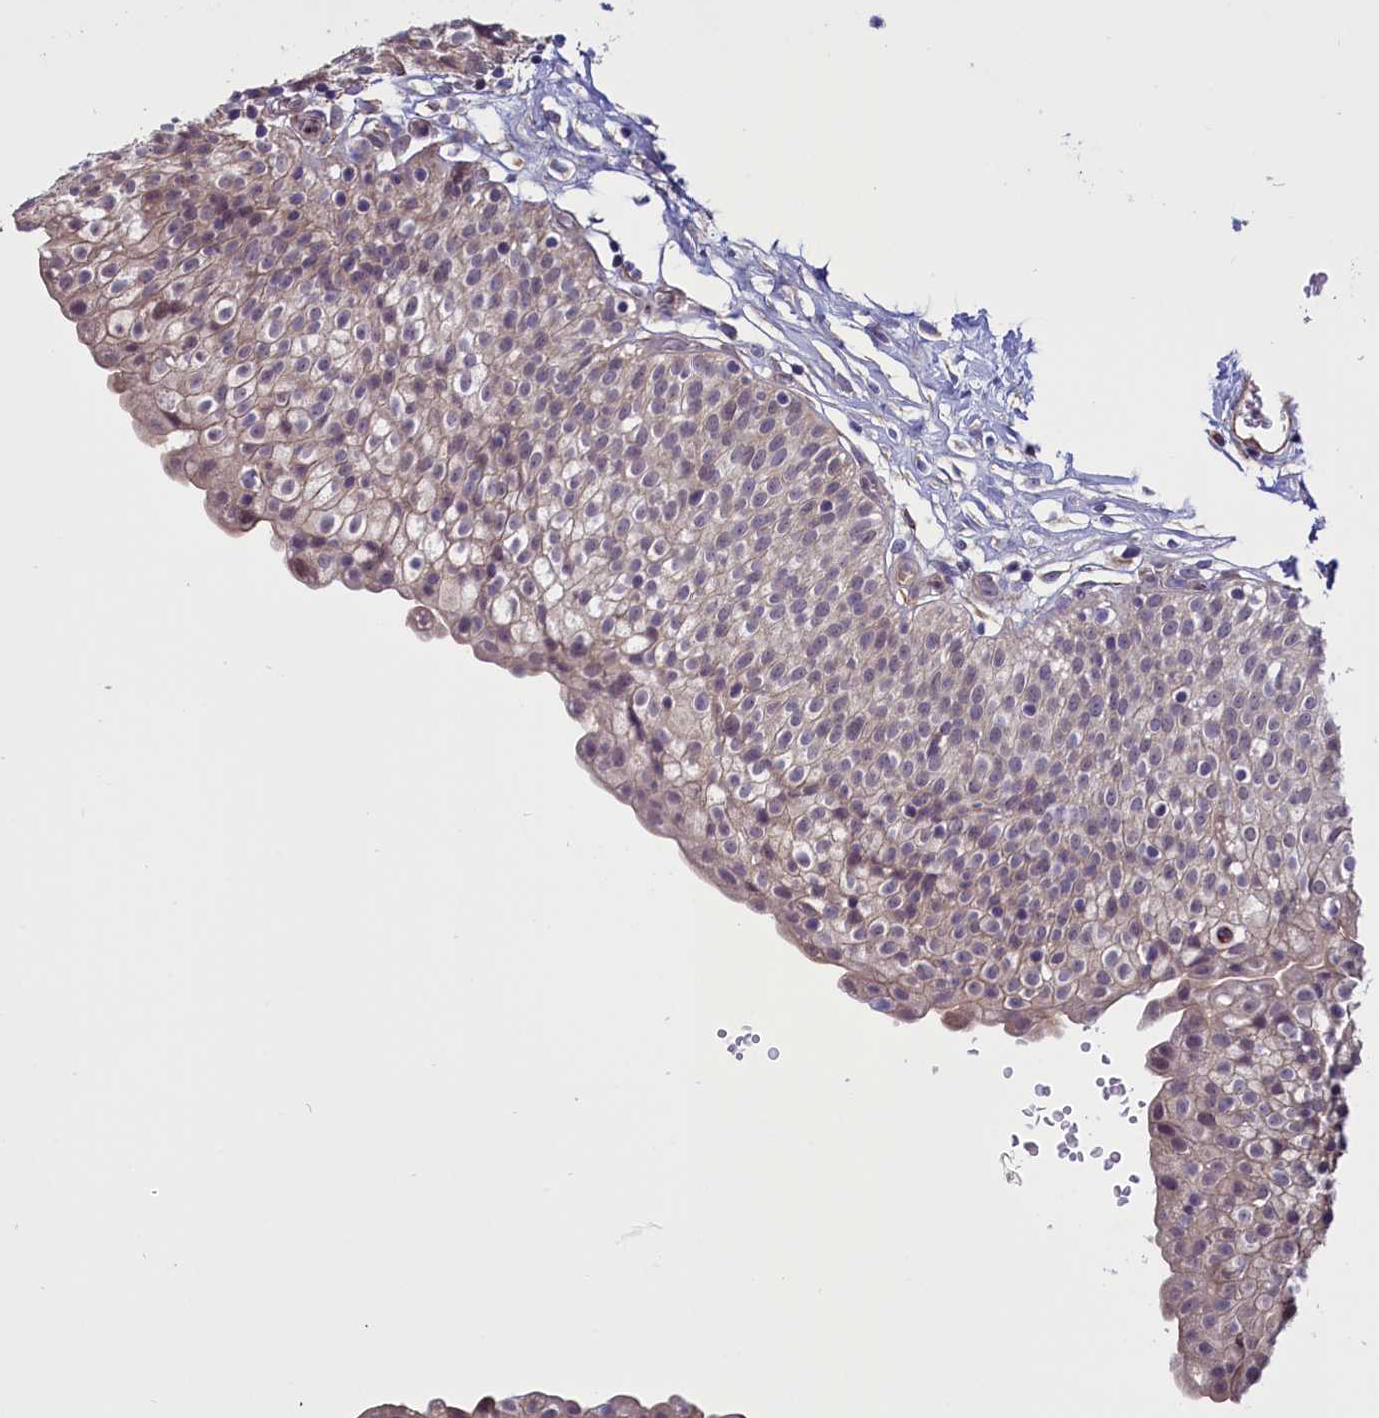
{"staining": {"intensity": "weak", "quantity": ">75%", "location": "cytoplasmic/membranous,nuclear"}, "tissue": "urinary bladder", "cell_type": "Urothelial cells", "image_type": "normal", "snomed": [{"axis": "morphology", "description": "Normal tissue, NOS"}, {"axis": "topography", "description": "Urinary bladder"}], "caption": "The immunohistochemical stain highlights weak cytoplasmic/membranous,nuclear positivity in urothelial cells of benign urinary bladder. Using DAB (3,3'-diaminobenzidine) (brown) and hematoxylin (blue) stains, captured at high magnification using brightfield microscopy.", "gene": "PDILT", "patient": {"sex": "male", "age": 55}}